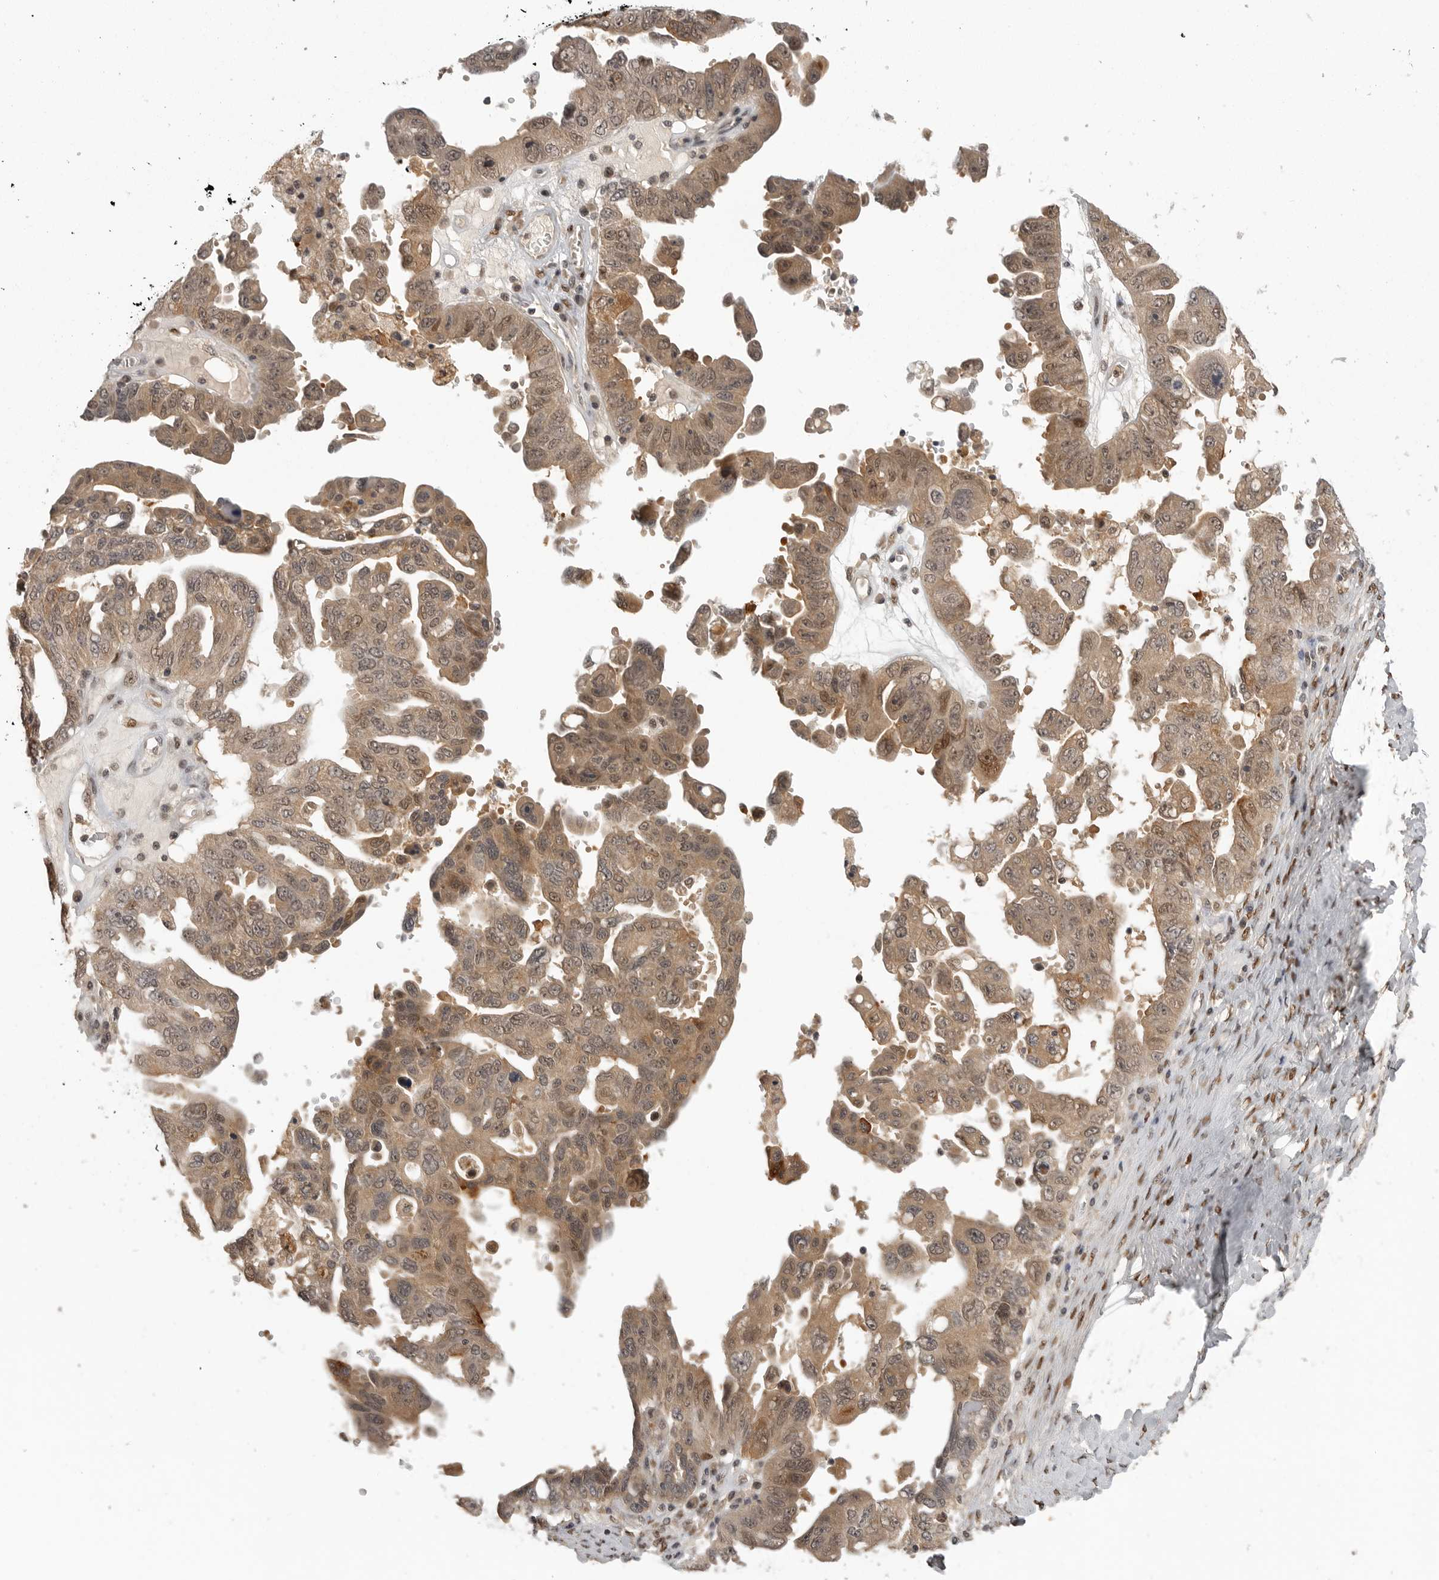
{"staining": {"intensity": "moderate", "quantity": ">75%", "location": "cytoplasmic/membranous,nuclear"}, "tissue": "ovarian cancer", "cell_type": "Tumor cells", "image_type": "cancer", "snomed": [{"axis": "morphology", "description": "Carcinoma, endometroid"}, {"axis": "topography", "description": "Ovary"}], "caption": "This micrograph shows IHC staining of ovarian cancer (endometroid carcinoma), with medium moderate cytoplasmic/membranous and nuclear positivity in about >75% of tumor cells.", "gene": "PEG3", "patient": {"sex": "female", "age": 62}}